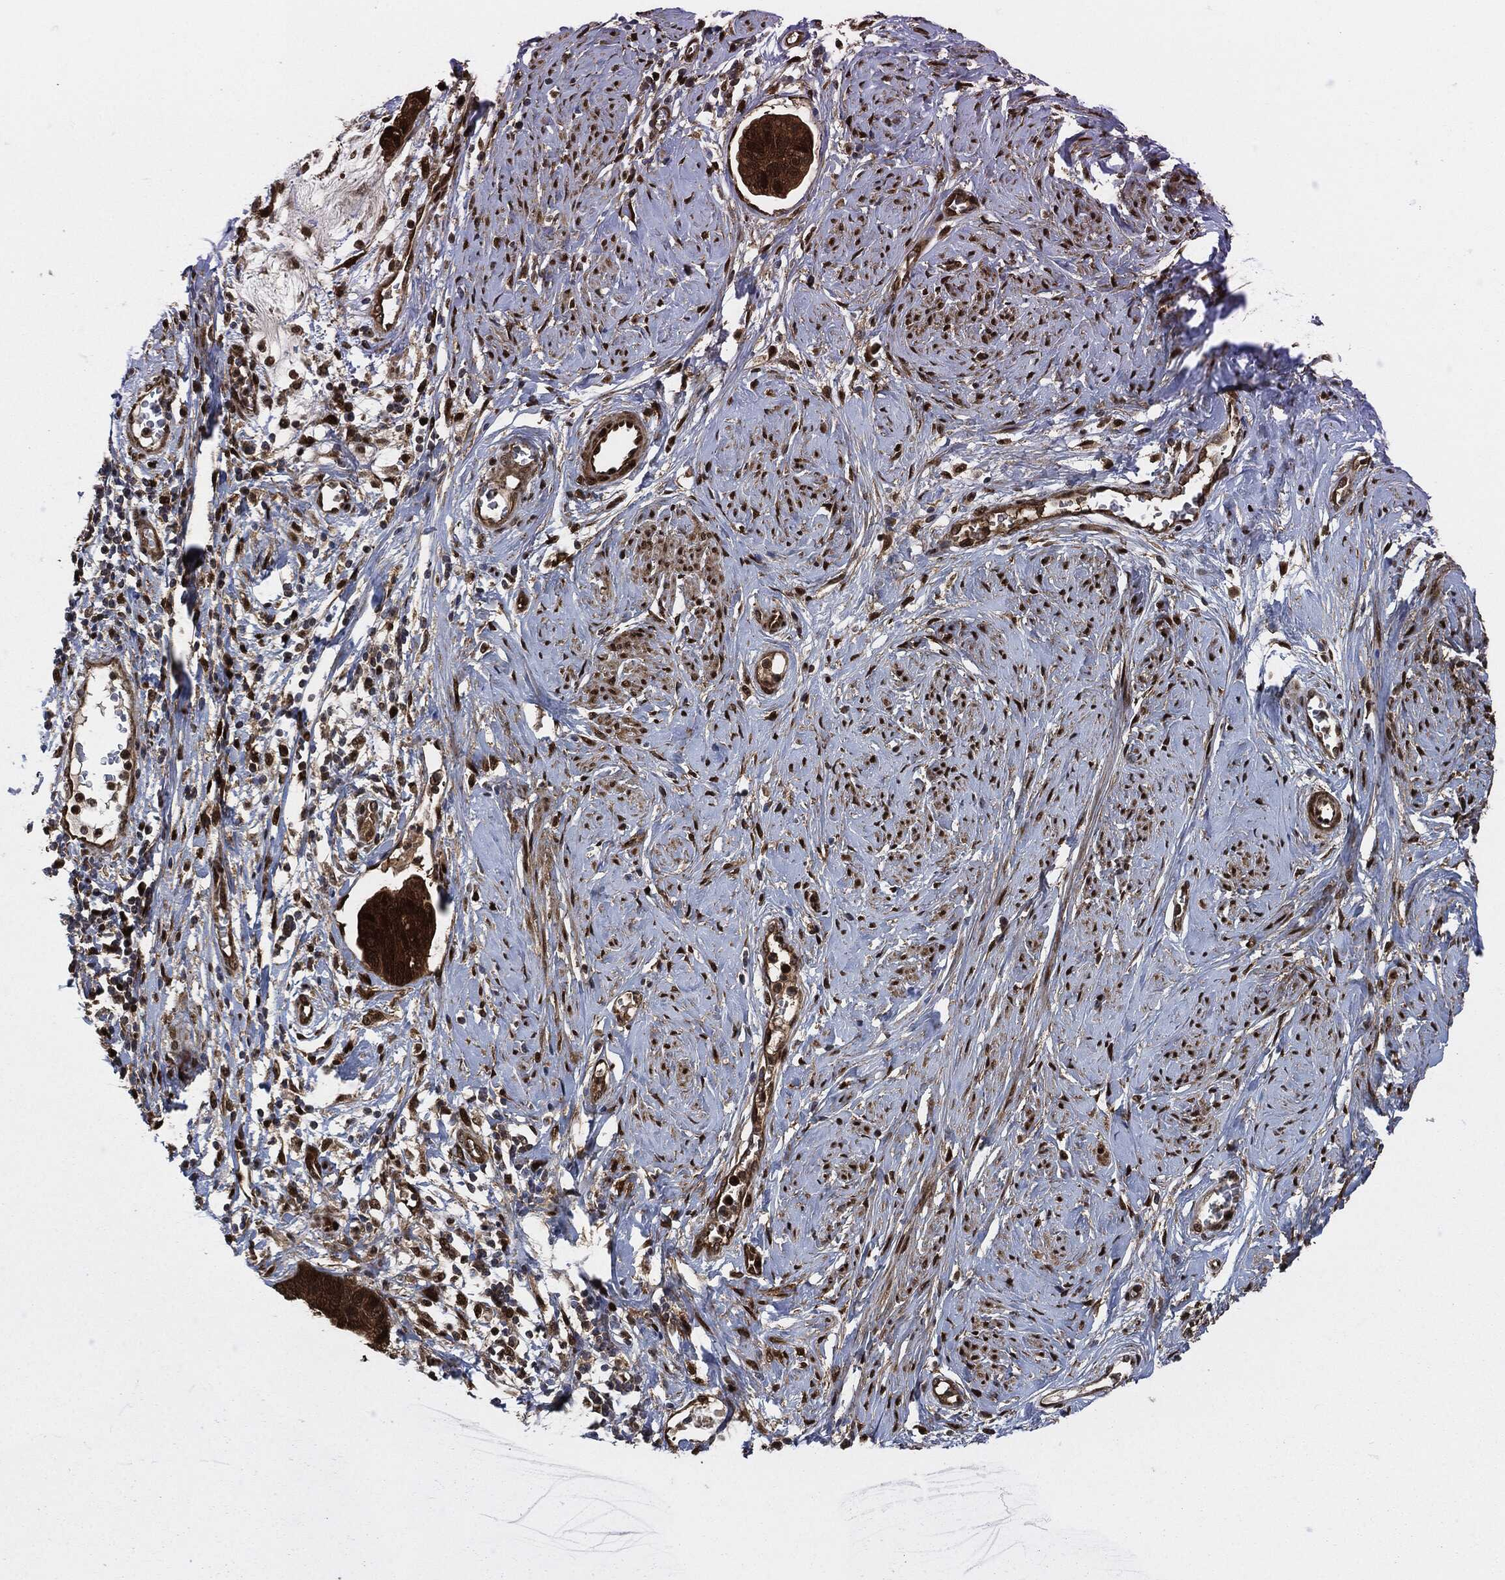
{"staining": {"intensity": "strong", "quantity": ">75%", "location": "cytoplasmic/membranous,nuclear"}, "tissue": "cervical cancer", "cell_type": "Tumor cells", "image_type": "cancer", "snomed": [{"axis": "morphology", "description": "Adenocarcinoma, NOS"}, {"axis": "topography", "description": "Cervix"}], "caption": "Cervical cancer stained for a protein (brown) shows strong cytoplasmic/membranous and nuclear positive staining in approximately >75% of tumor cells.", "gene": "DCTN1", "patient": {"sex": "female", "age": 44}}